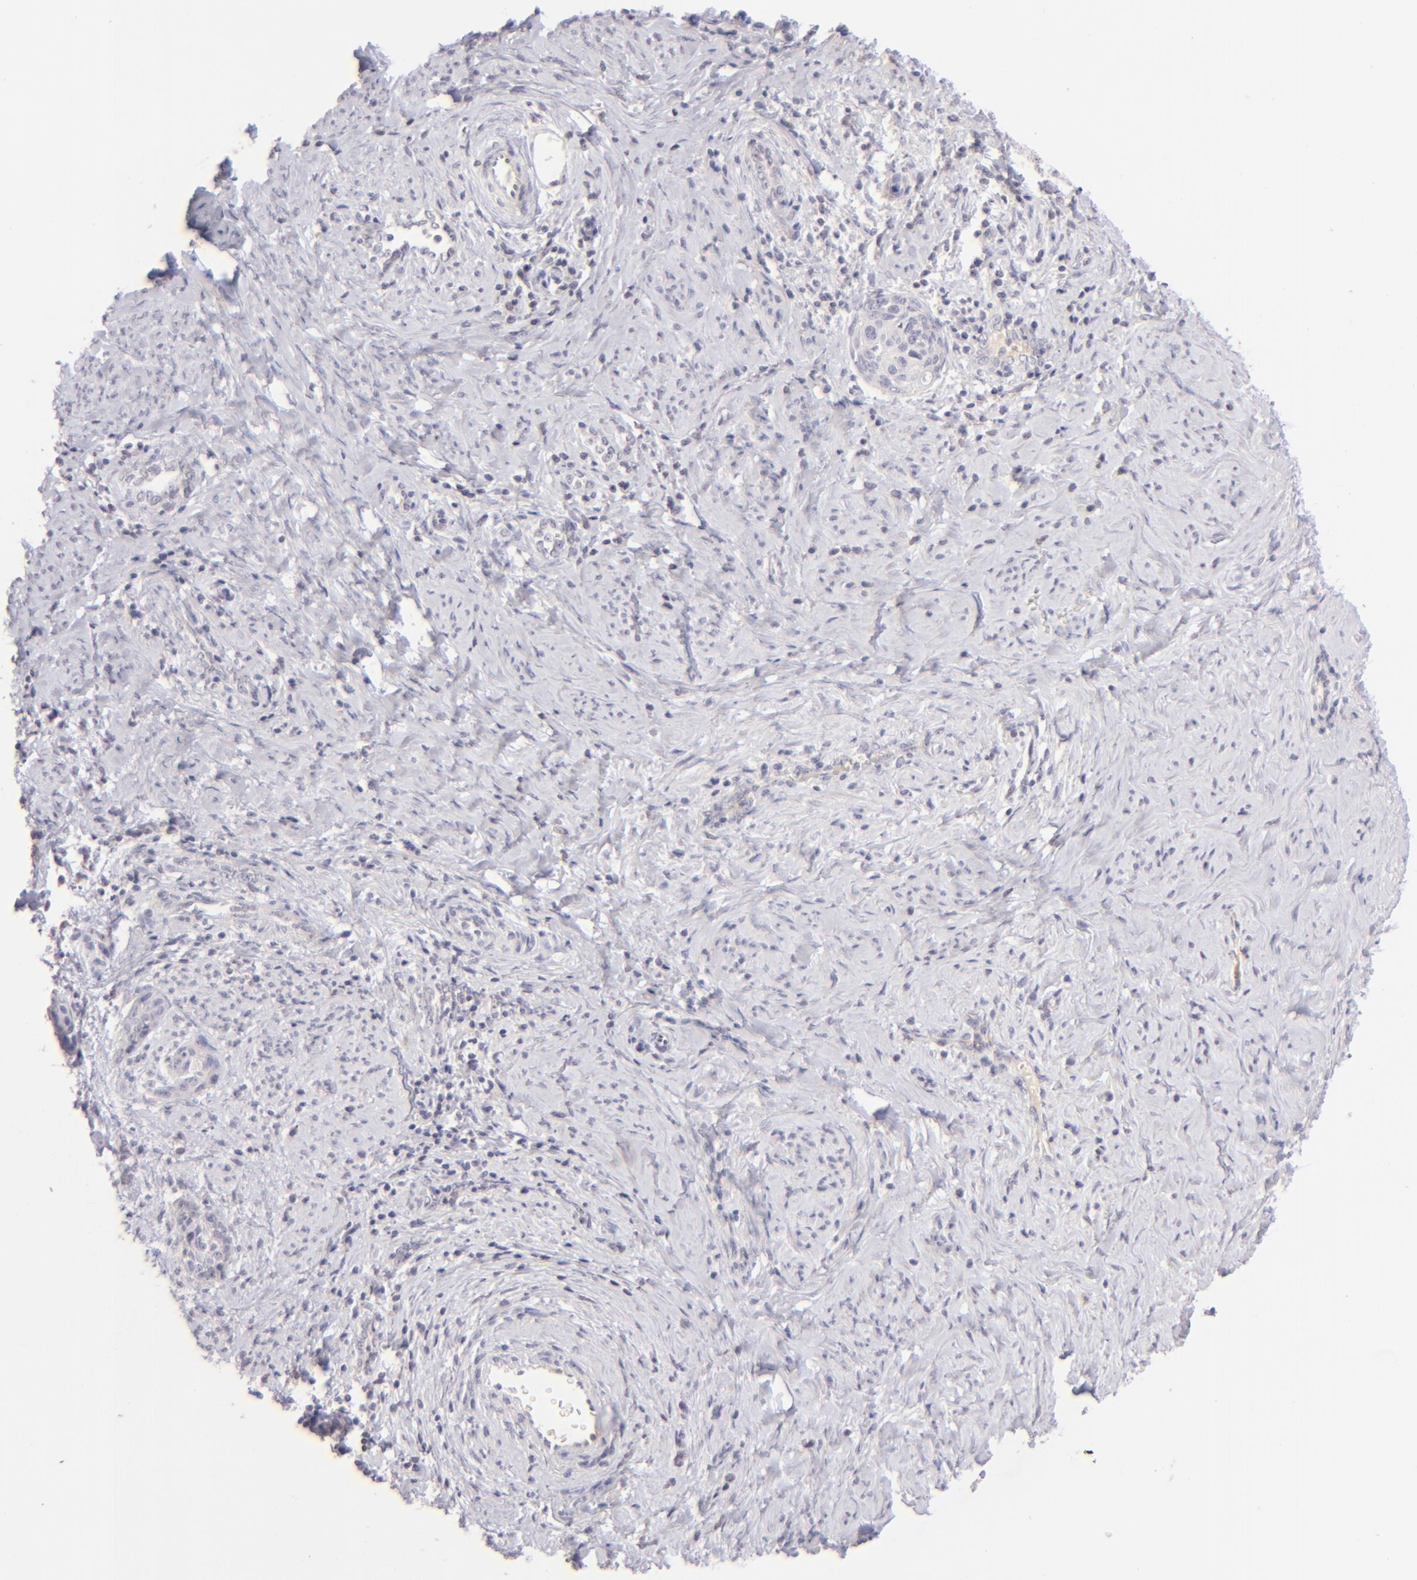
{"staining": {"intensity": "negative", "quantity": "none", "location": "none"}, "tissue": "cervical cancer", "cell_type": "Tumor cells", "image_type": "cancer", "snomed": [{"axis": "morphology", "description": "Squamous cell carcinoma, NOS"}, {"axis": "topography", "description": "Cervix"}], "caption": "This is an IHC image of cervical cancer. There is no staining in tumor cells.", "gene": "MAGEA1", "patient": {"sex": "female", "age": 33}}